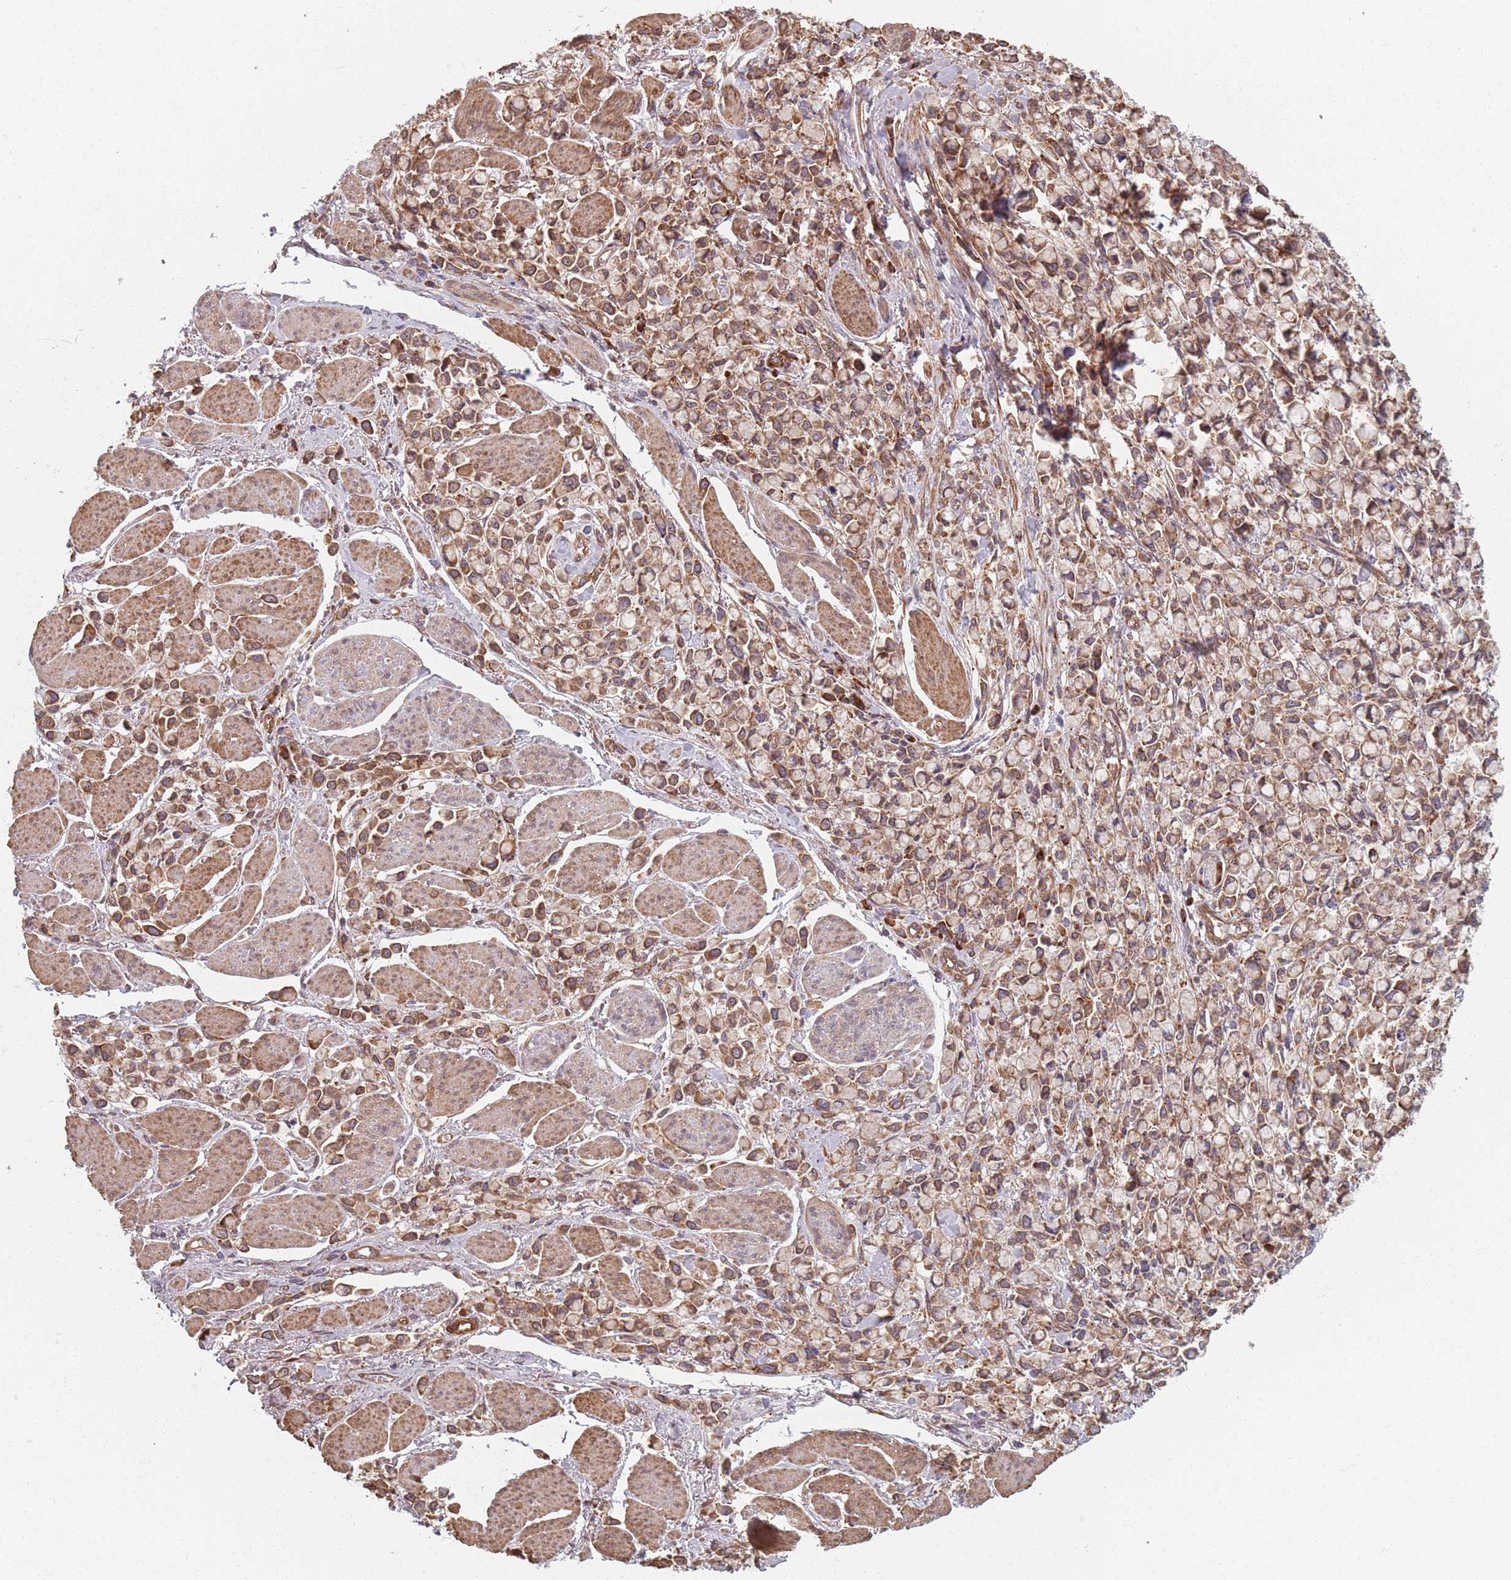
{"staining": {"intensity": "strong", "quantity": ">75%", "location": "cytoplasmic/membranous"}, "tissue": "stomach cancer", "cell_type": "Tumor cells", "image_type": "cancer", "snomed": [{"axis": "morphology", "description": "Adenocarcinoma, NOS"}, {"axis": "topography", "description": "Stomach"}], "caption": "Protein staining by immunohistochemistry displays strong cytoplasmic/membranous positivity in approximately >75% of tumor cells in stomach cancer. The staining was performed using DAB (3,3'-diaminobenzidine), with brown indicating positive protein expression. Nuclei are stained blue with hematoxylin.", "gene": "NOTCH3", "patient": {"sex": "female", "age": 81}}